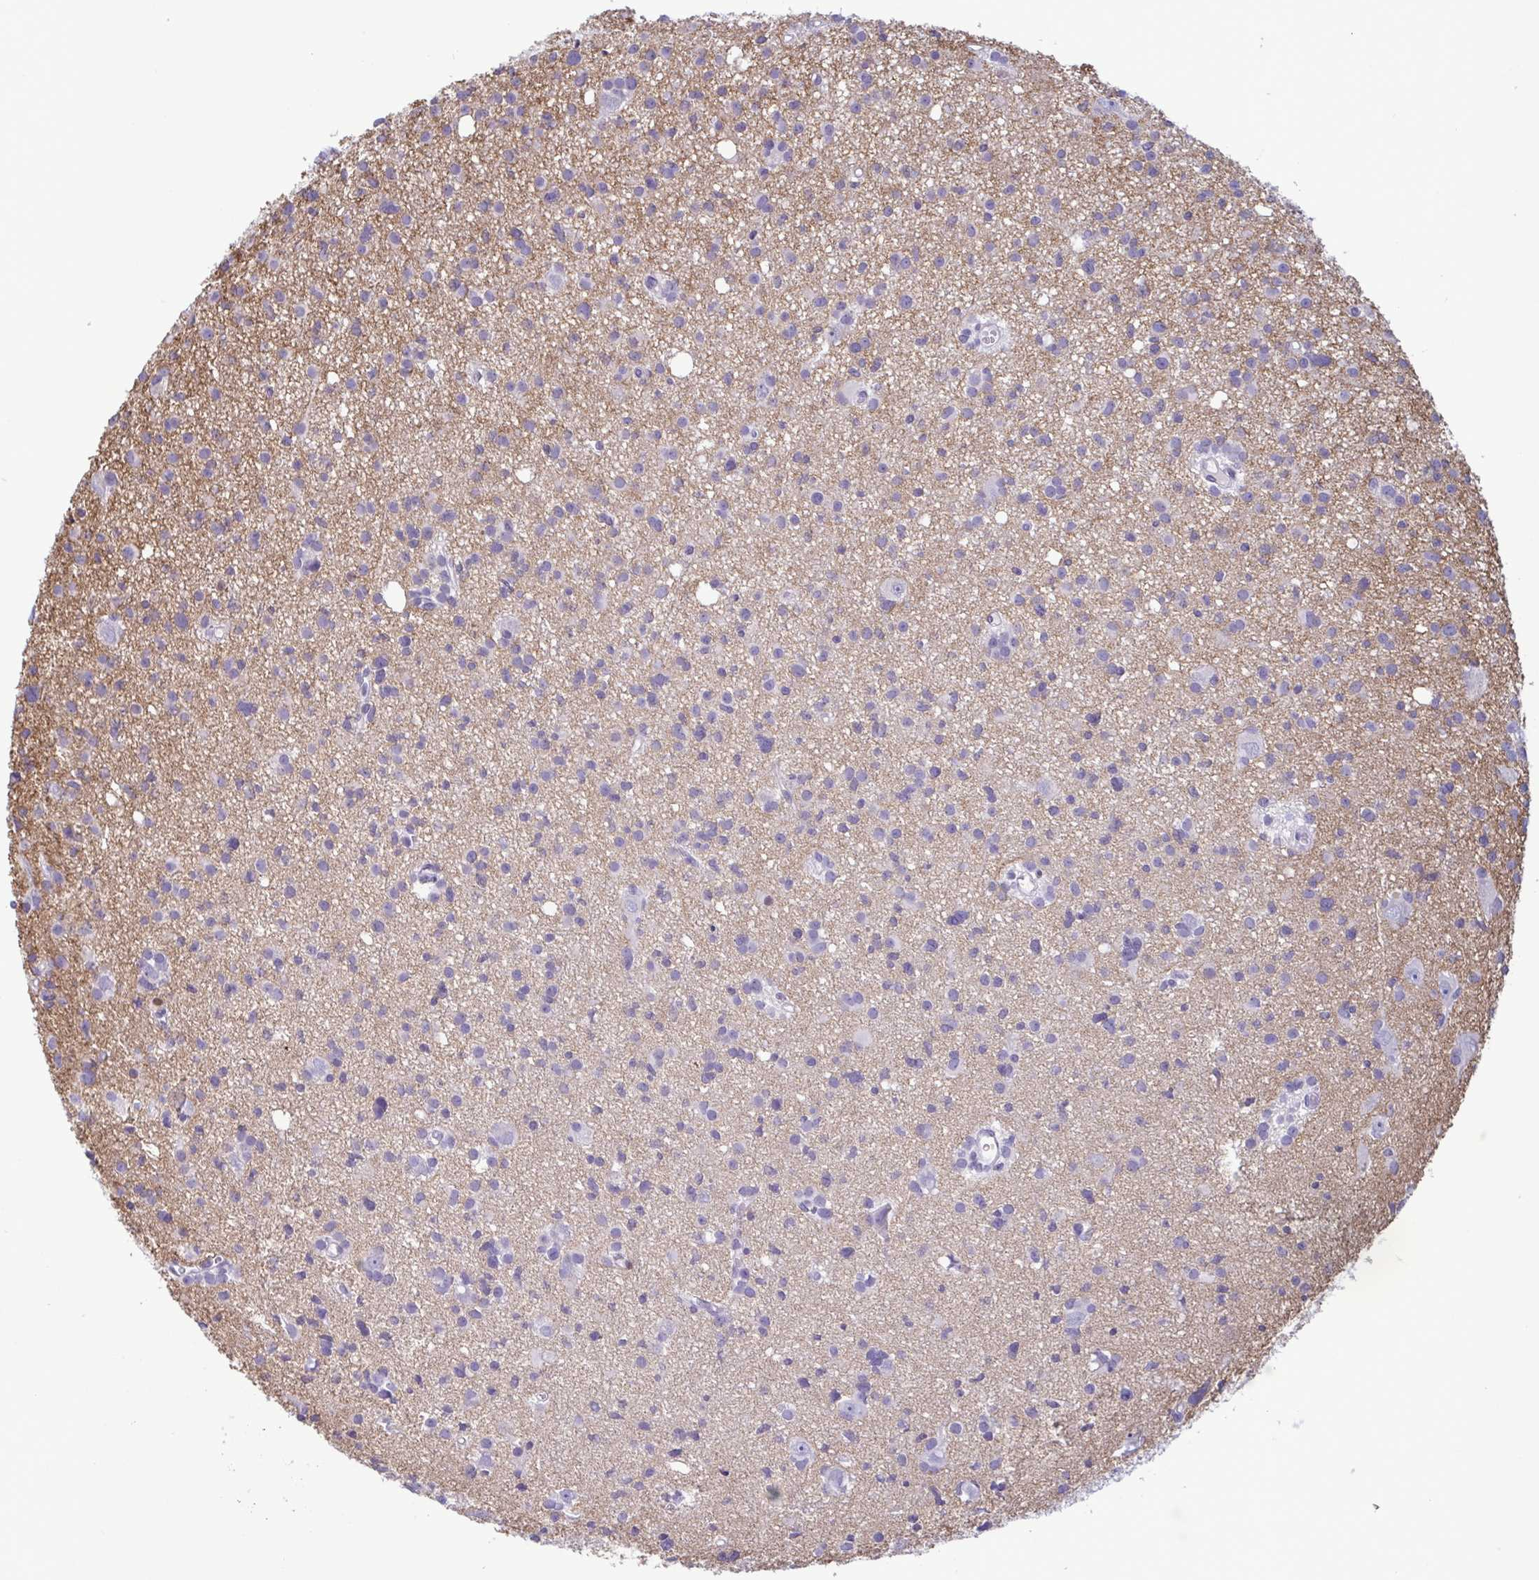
{"staining": {"intensity": "negative", "quantity": "none", "location": "none"}, "tissue": "glioma", "cell_type": "Tumor cells", "image_type": "cancer", "snomed": [{"axis": "morphology", "description": "Glioma, malignant, High grade"}, {"axis": "topography", "description": "Brain"}], "caption": "The immunohistochemistry micrograph has no significant expression in tumor cells of malignant glioma (high-grade) tissue. The staining was performed using DAB to visualize the protein expression in brown, while the nuclei were stained in blue with hematoxylin (Magnification: 20x).", "gene": "IRF1", "patient": {"sex": "male", "age": 23}}